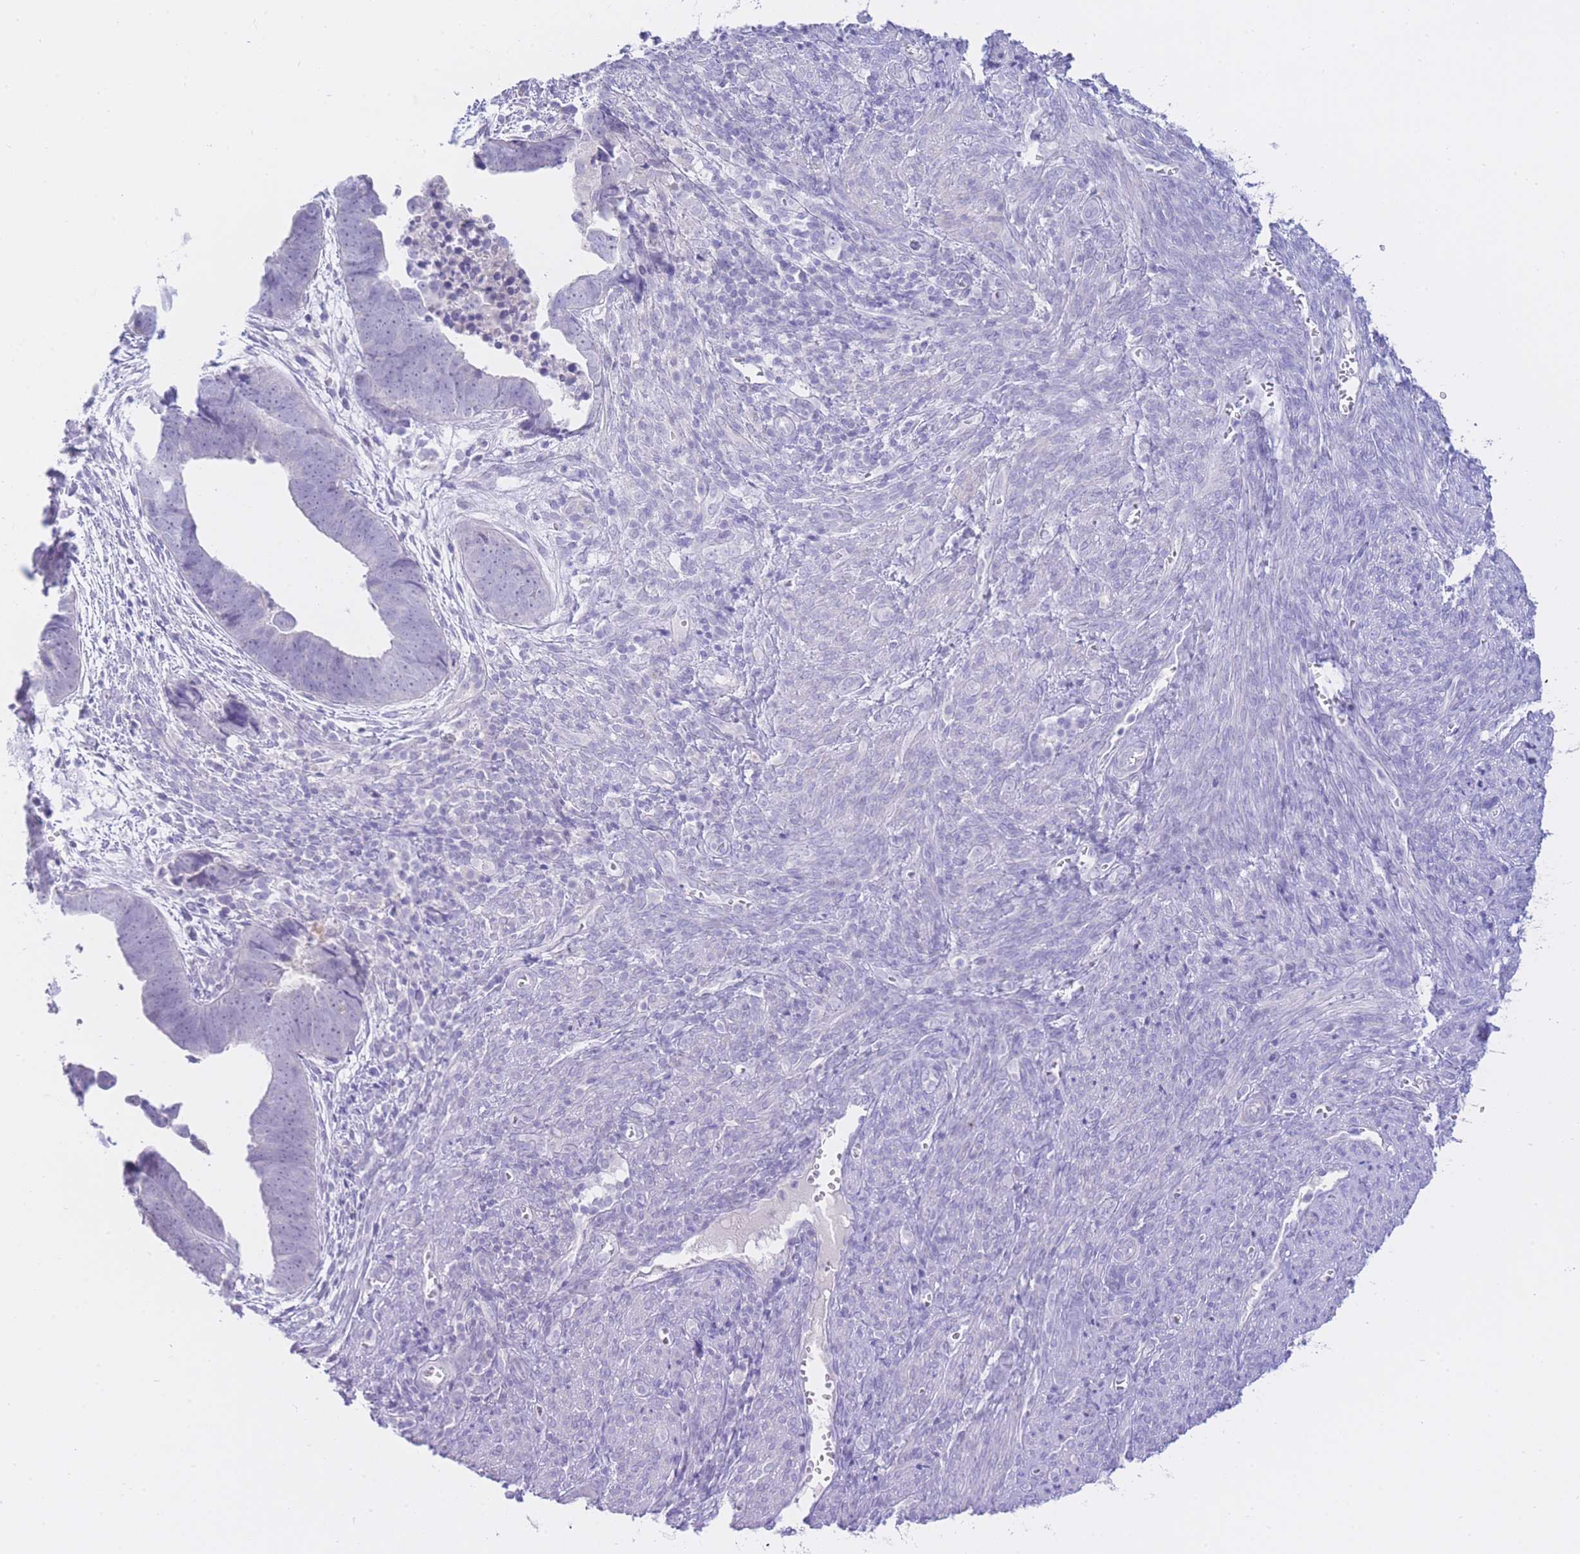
{"staining": {"intensity": "negative", "quantity": "none", "location": "none"}, "tissue": "endometrial cancer", "cell_type": "Tumor cells", "image_type": "cancer", "snomed": [{"axis": "morphology", "description": "Adenocarcinoma, NOS"}, {"axis": "topography", "description": "Endometrium"}], "caption": "A photomicrograph of human endometrial cancer is negative for staining in tumor cells.", "gene": "ZNF212", "patient": {"sex": "female", "age": 75}}